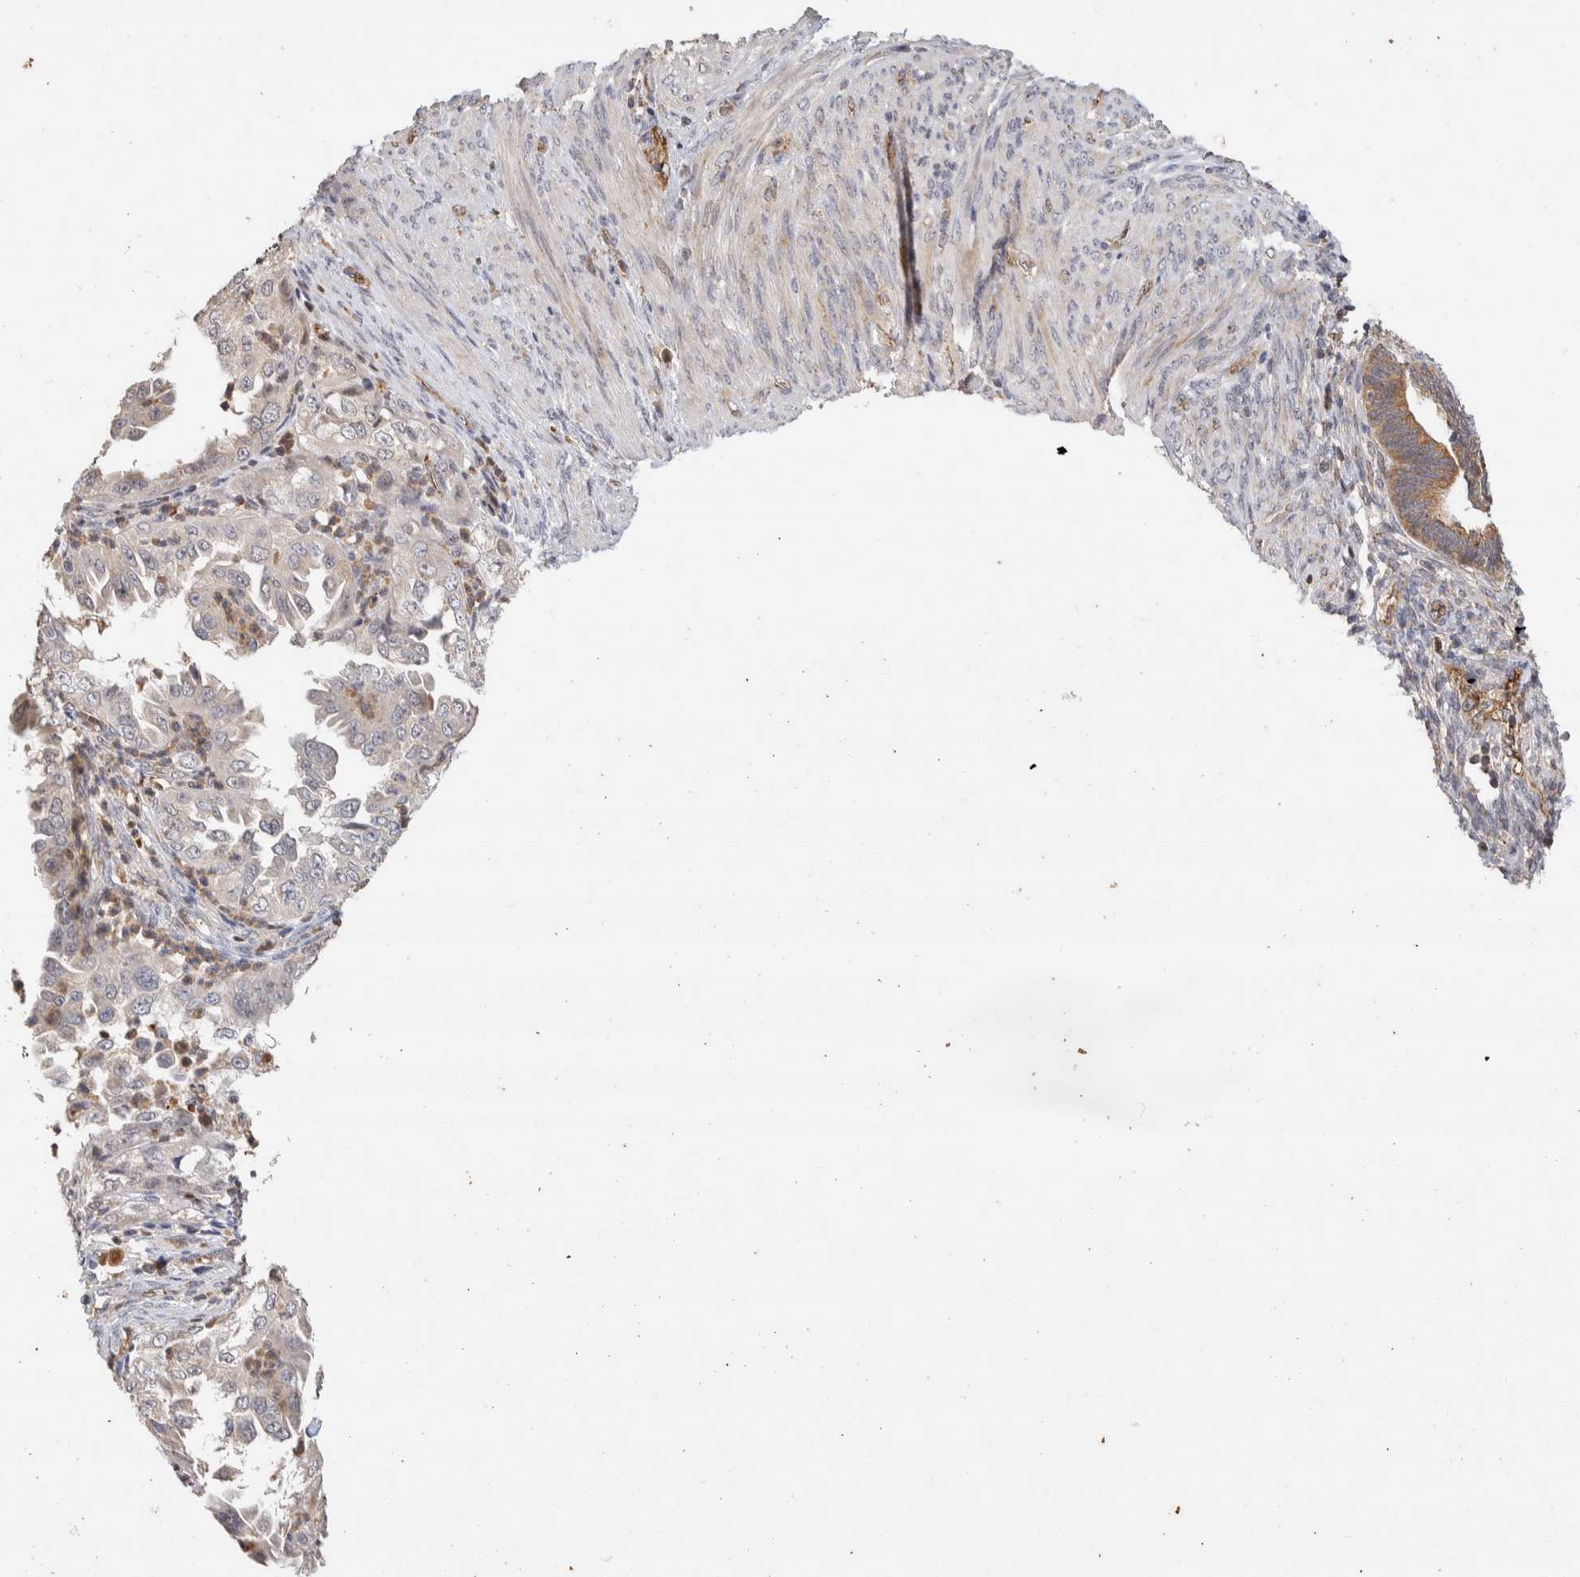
{"staining": {"intensity": "negative", "quantity": "none", "location": "none"}, "tissue": "endometrial cancer", "cell_type": "Tumor cells", "image_type": "cancer", "snomed": [{"axis": "morphology", "description": "Adenocarcinoma, NOS"}, {"axis": "topography", "description": "Endometrium"}], "caption": "Photomicrograph shows no protein expression in tumor cells of adenocarcinoma (endometrial) tissue.", "gene": "NSMAF", "patient": {"sex": "female", "age": 85}}